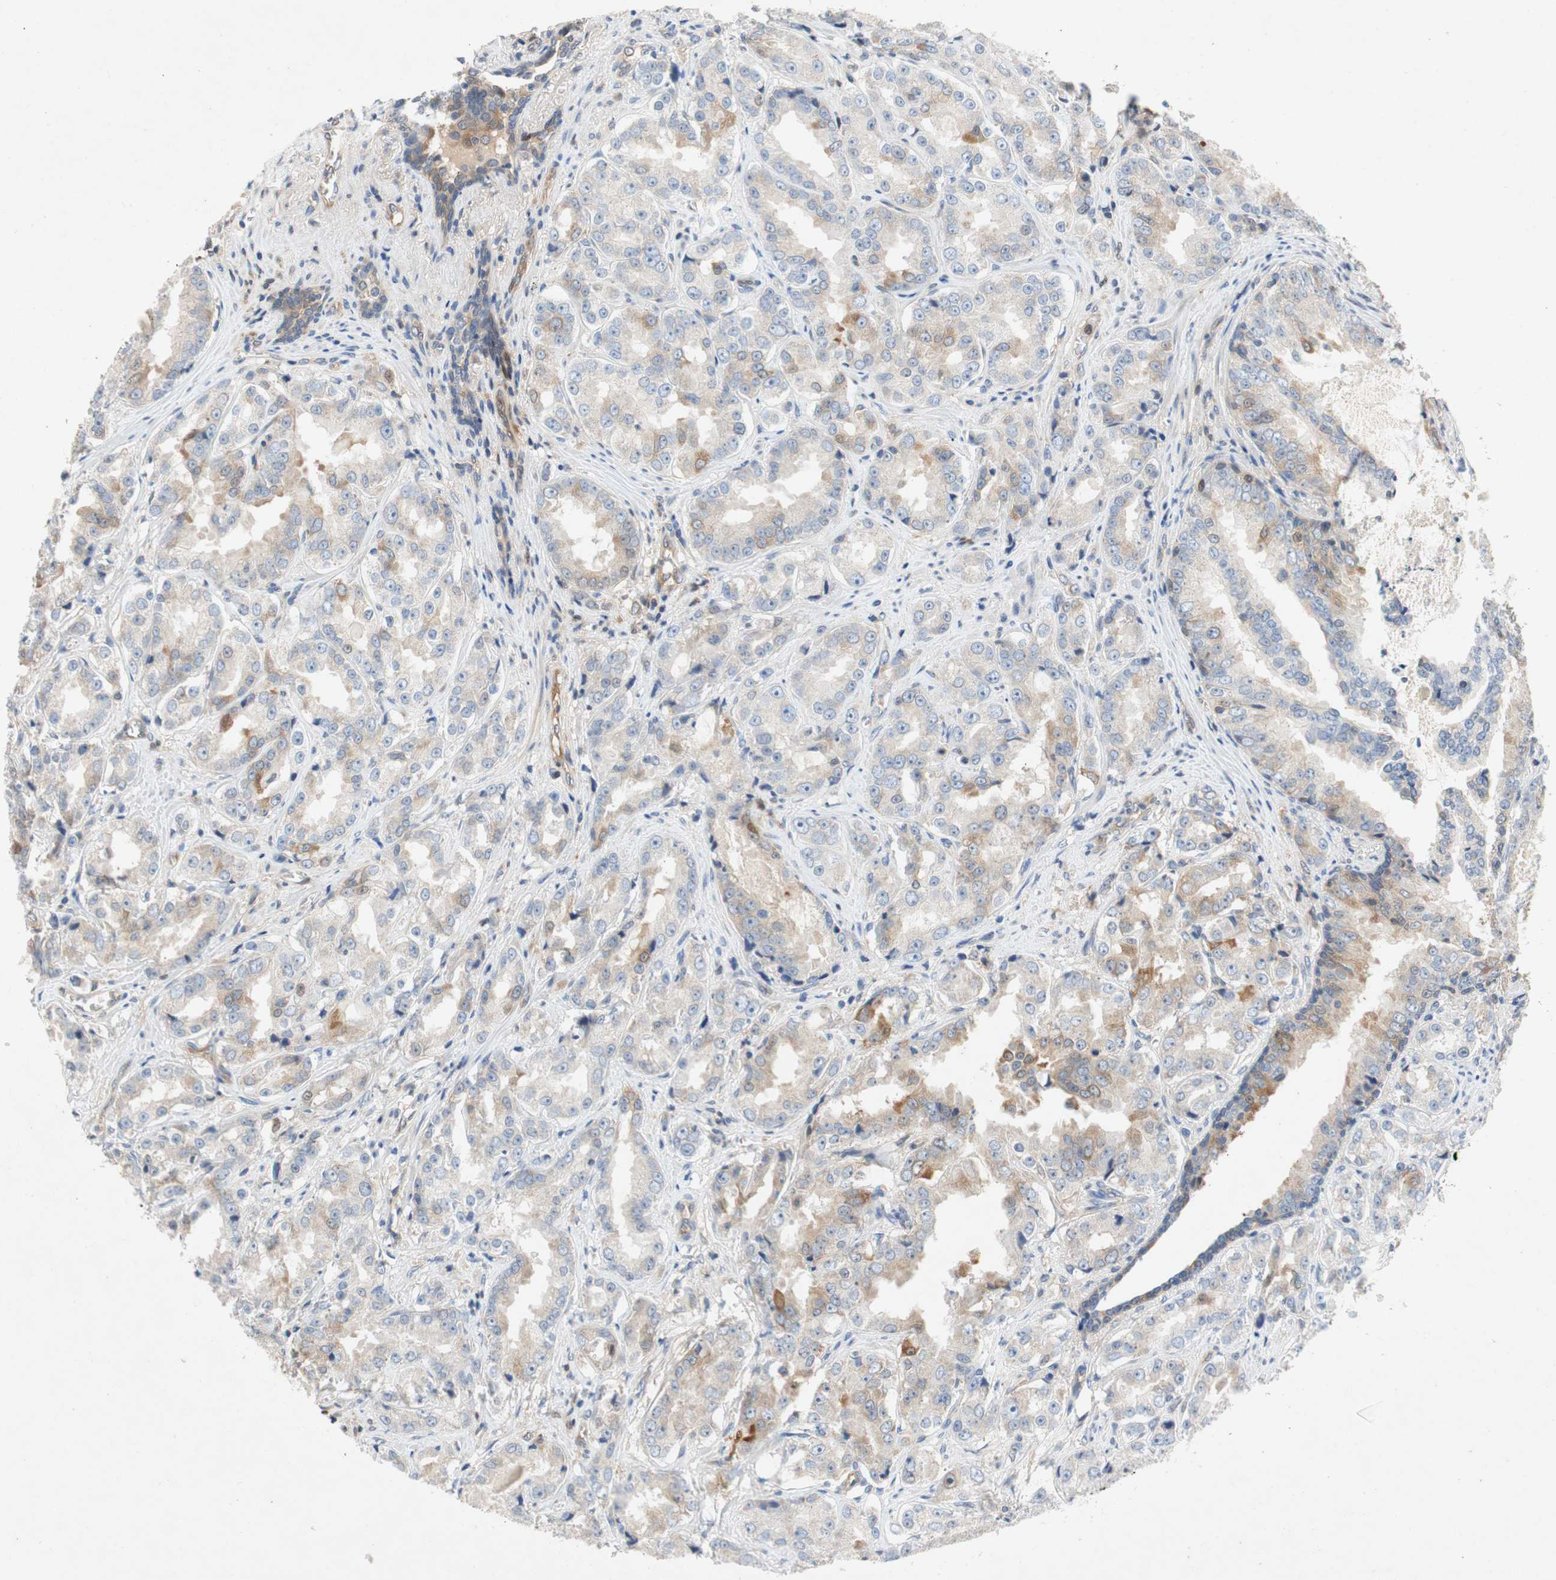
{"staining": {"intensity": "weak", "quantity": "<25%", "location": "cytoplasmic/membranous"}, "tissue": "prostate cancer", "cell_type": "Tumor cells", "image_type": "cancer", "snomed": [{"axis": "morphology", "description": "Adenocarcinoma, High grade"}, {"axis": "topography", "description": "Prostate"}], "caption": "Immunohistochemistry (IHC) image of prostate adenocarcinoma (high-grade) stained for a protein (brown), which exhibits no expression in tumor cells.", "gene": "RELB", "patient": {"sex": "male", "age": 73}}